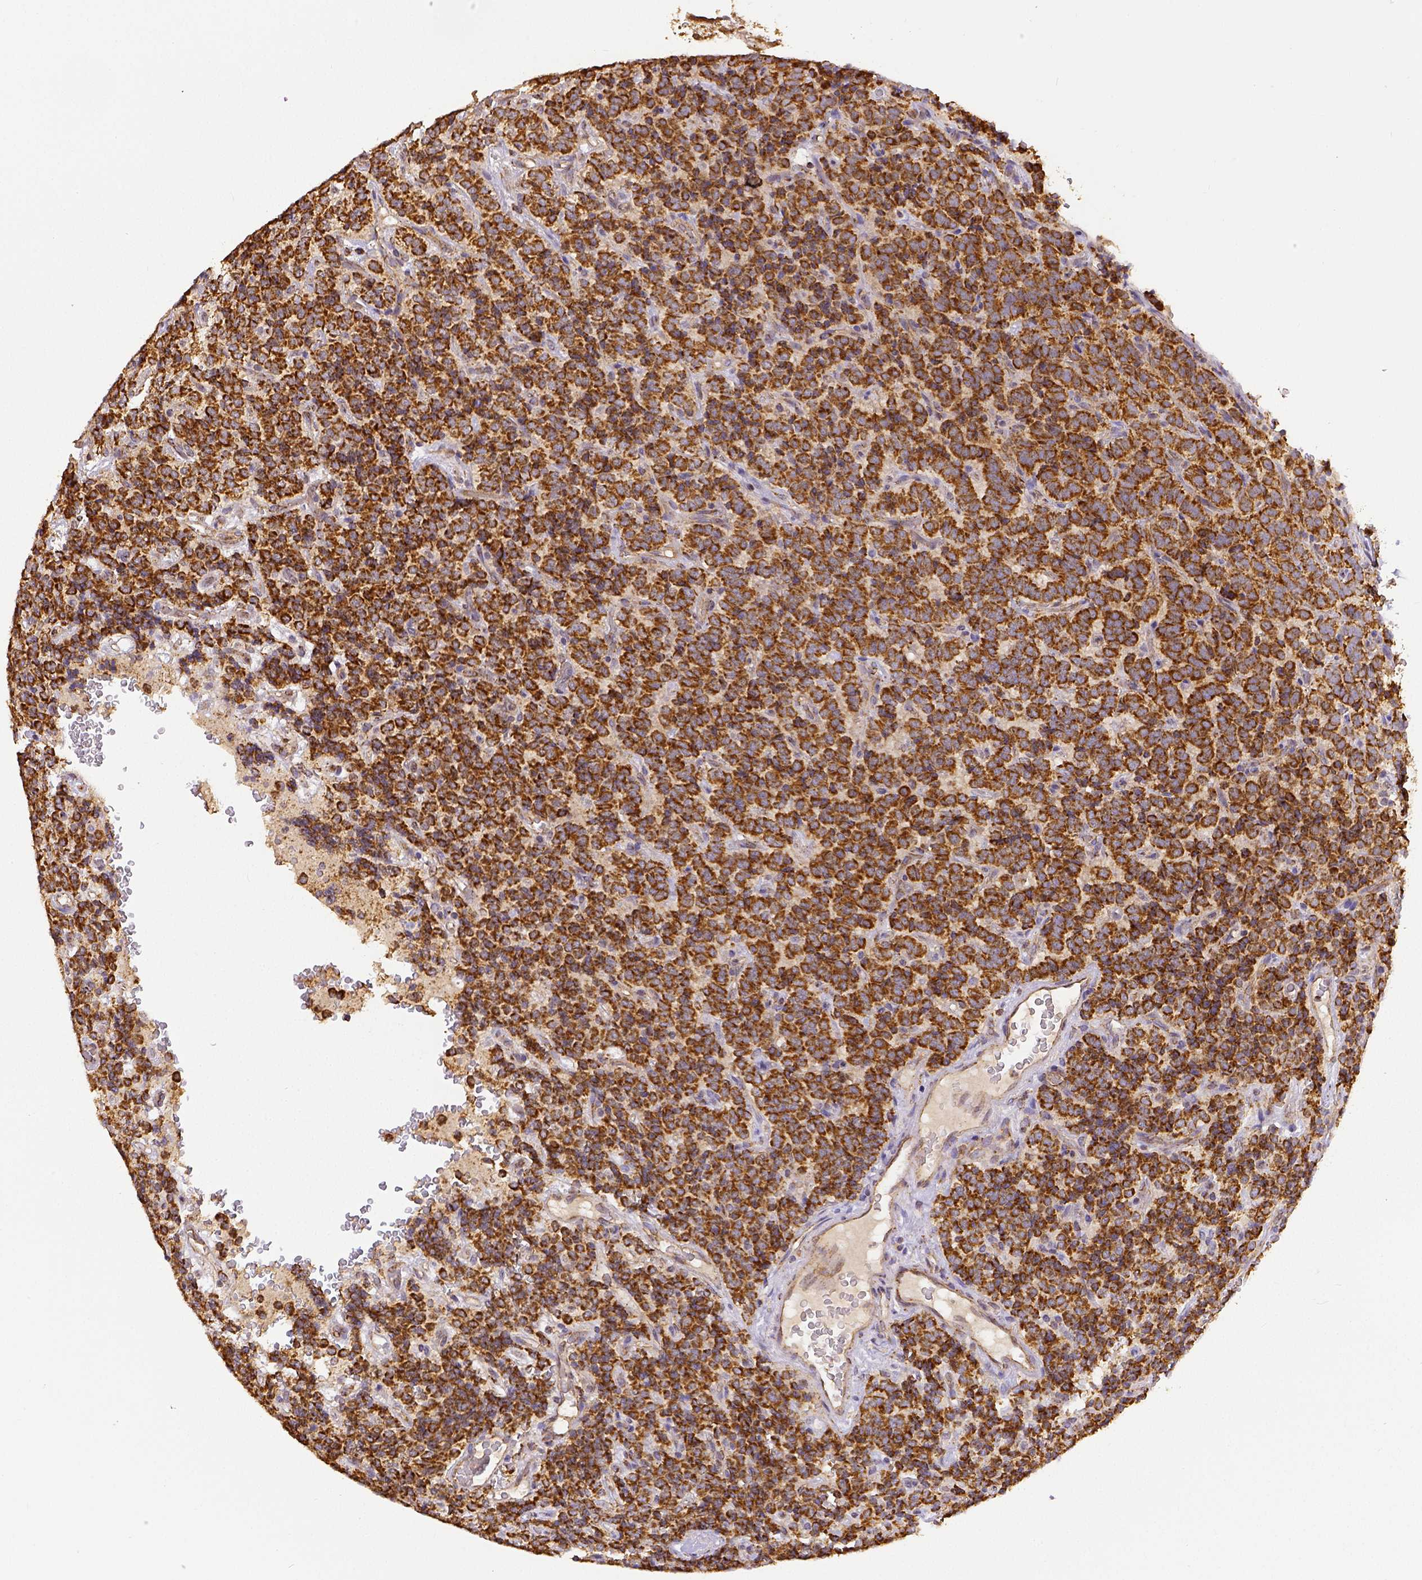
{"staining": {"intensity": "strong", "quantity": ">75%", "location": "cytoplasmic/membranous"}, "tissue": "carcinoid", "cell_type": "Tumor cells", "image_type": "cancer", "snomed": [{"axis": "morphology", "description": "Carcinoid, malignant, NOS"}, {"axis": "topography", "description": "Pancreas"}], "caption": "Immunohistochemistry (IHC) histopathology image of neoplastic tissue: human carcinoid stained using immunohistochemistry (IHC) displays high levels of strong protein expression localized specifically in the cytoplasmic/membranous of tumor cells, appearing as a cytoplasmic/membranous brown color.", "gene": "SDHB", "patient": {"sex": "male", "age": 36}}